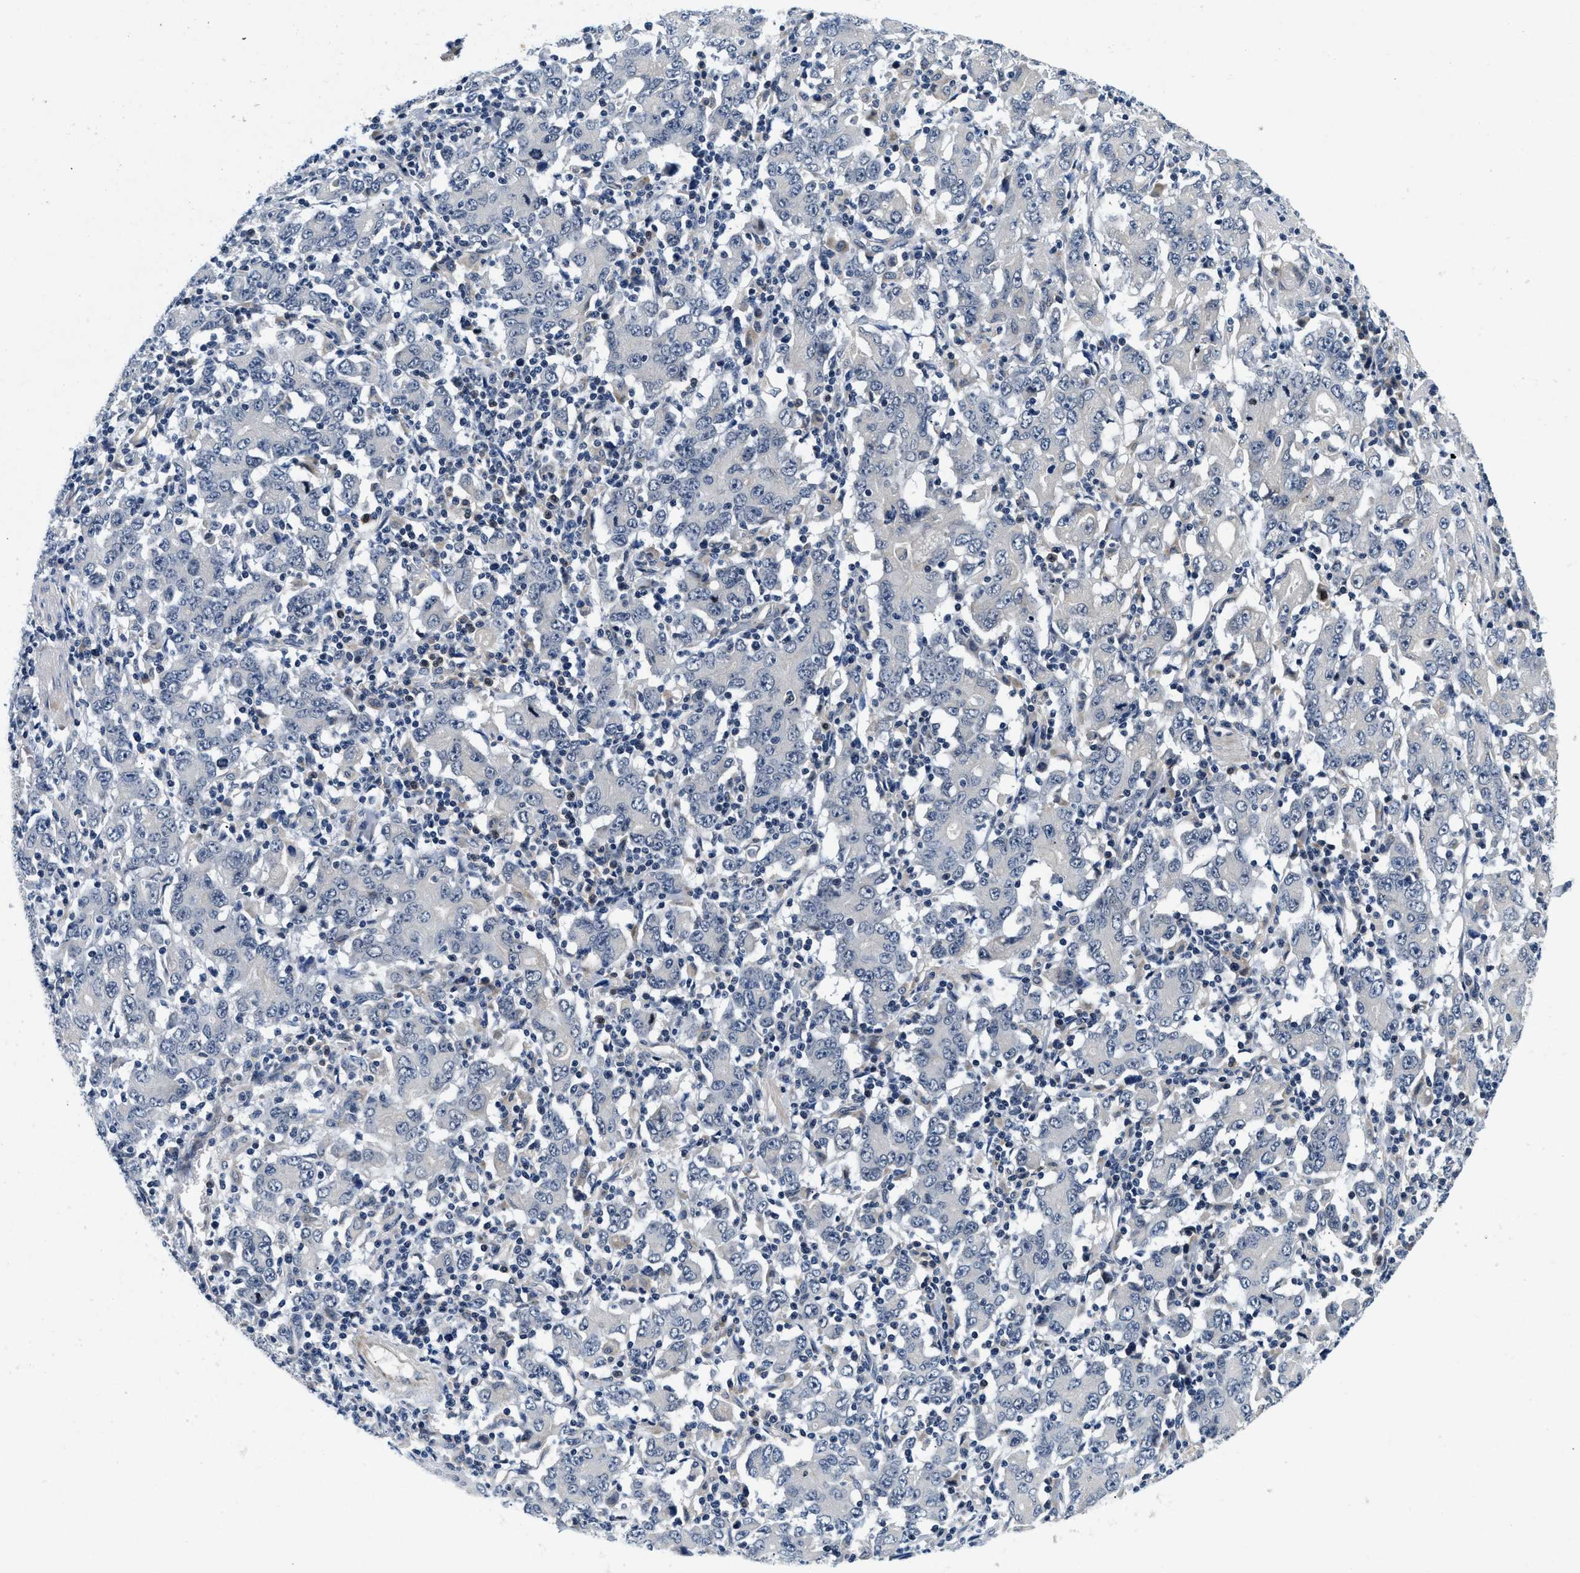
{"staining": {"intensity": "negative", "quantity": "none", "location": "none"}, "tissue": "stomach cancer", "cell_type": "Tumor cells", "image_type": "cancer", "snomed": [{"axis": "morphology", "description": "Adenocarcinoma, NOS"}, {"axis": "topography", "description": "Stomach, upper"}], "caption": "This image is of stomach cancer stained with immunohistochemistry to label a protein in brown with the nuclei are counter-stained blue. There is no positivity in tumor cells.", "gene": "PDP1", "patient": {"sex": "male", "age": 69}}